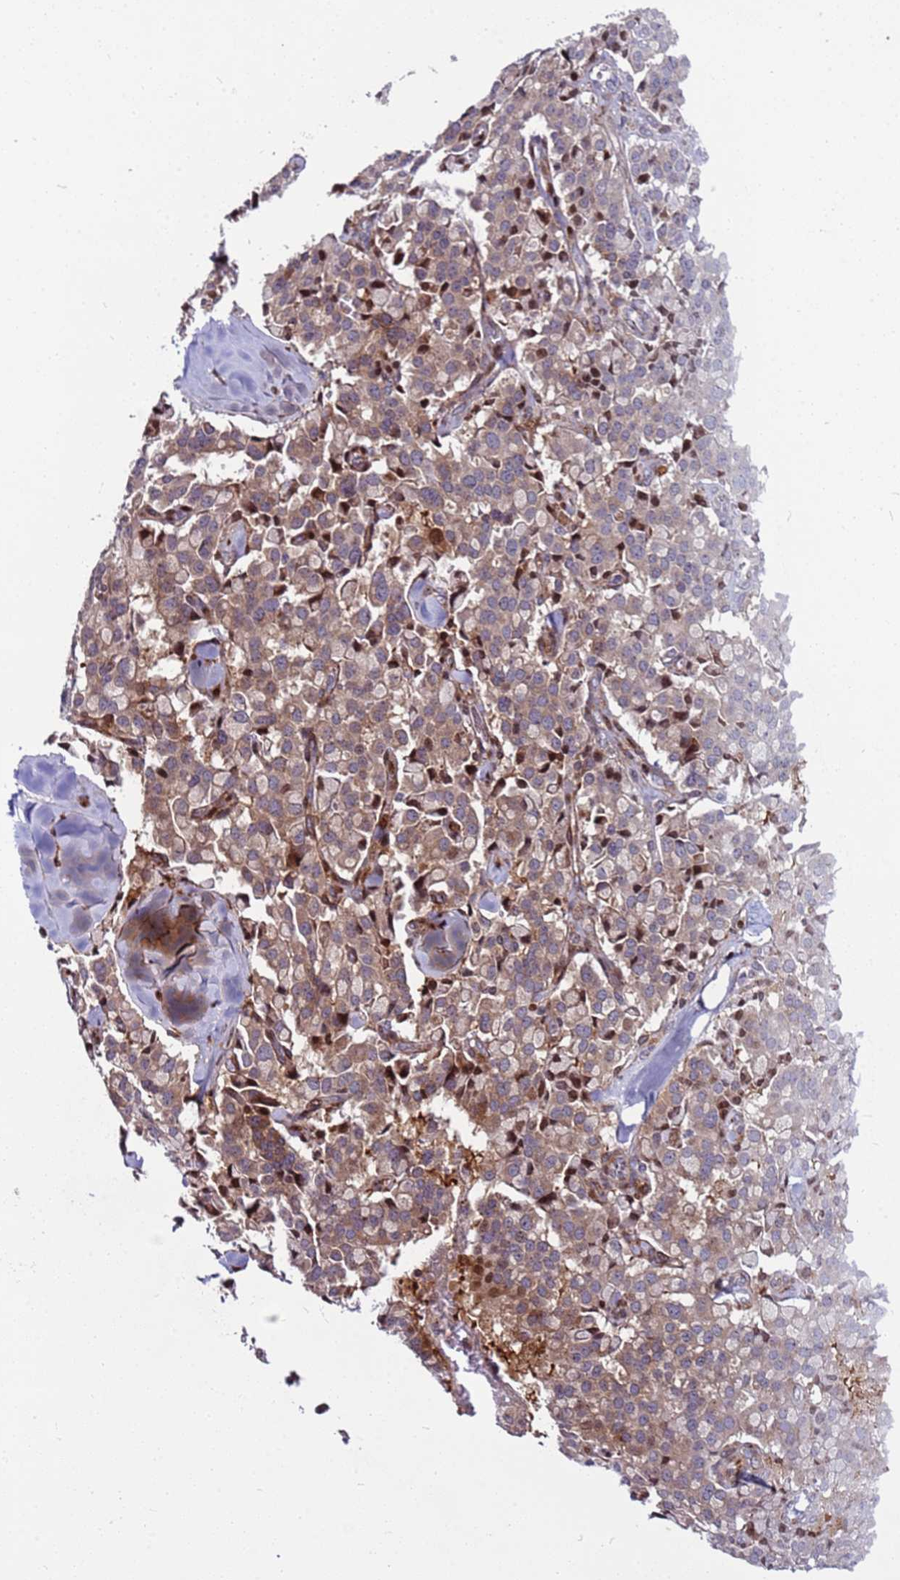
{"staining": {"intensity": "moderate", "quantity": ">75%", "location": "cytoplasmic/membranous"}, "tissue": "pancreatic cancer", "cell_type": "Tumor cells", "image_type": "cancer", "snomed": [{"axis": "morphology", "description": "Adenocarcinoma, NOS"}, {"axis": "topography", "description": "Pancreas"}], "caption": "Moderate cytoplasmic/membranous expression is seen in approximately >75% of tumor cells in pancreatic cancer.", "gene": "WBP11", "patient": {"sex": "male", "age": 65}}